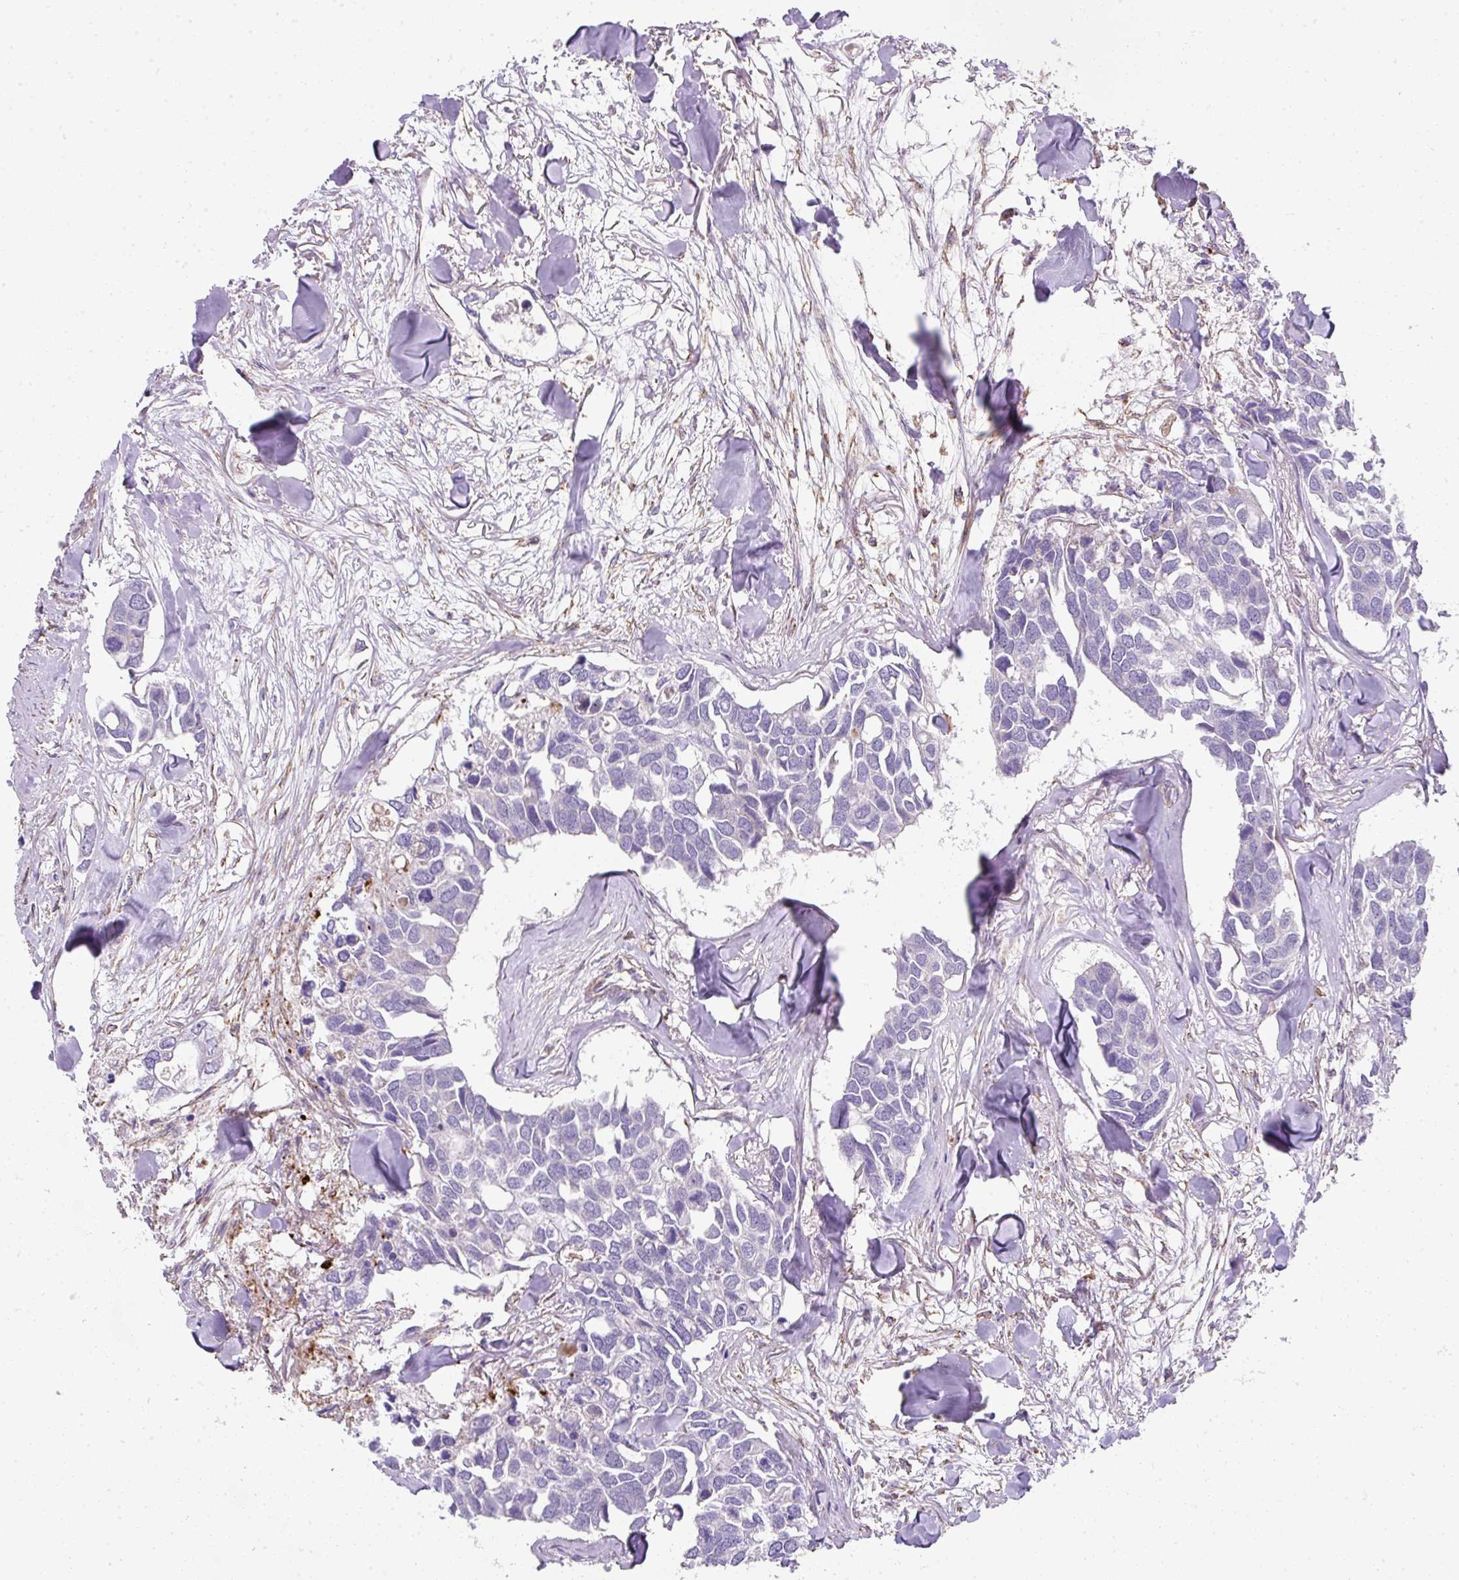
{"staining": {"intensity": "negative", "quantity": "none", "location": "none"}, "tissue": "breast cancer", "cell_type": "Tumor cells", "image_type": "cancer", "snomed": [{"axis": "morphology", "description": "Duct carcinoma"}, {"axis": "topography", "description": "Breast"}], "caption": "DAB (3,3'-diaminobenzidine) immunohistochemical staining of breast cancer displays no significant expression in tumor cells.", "gene": "ANKUB1", "patient": {"sex": "female", "age": 83}}